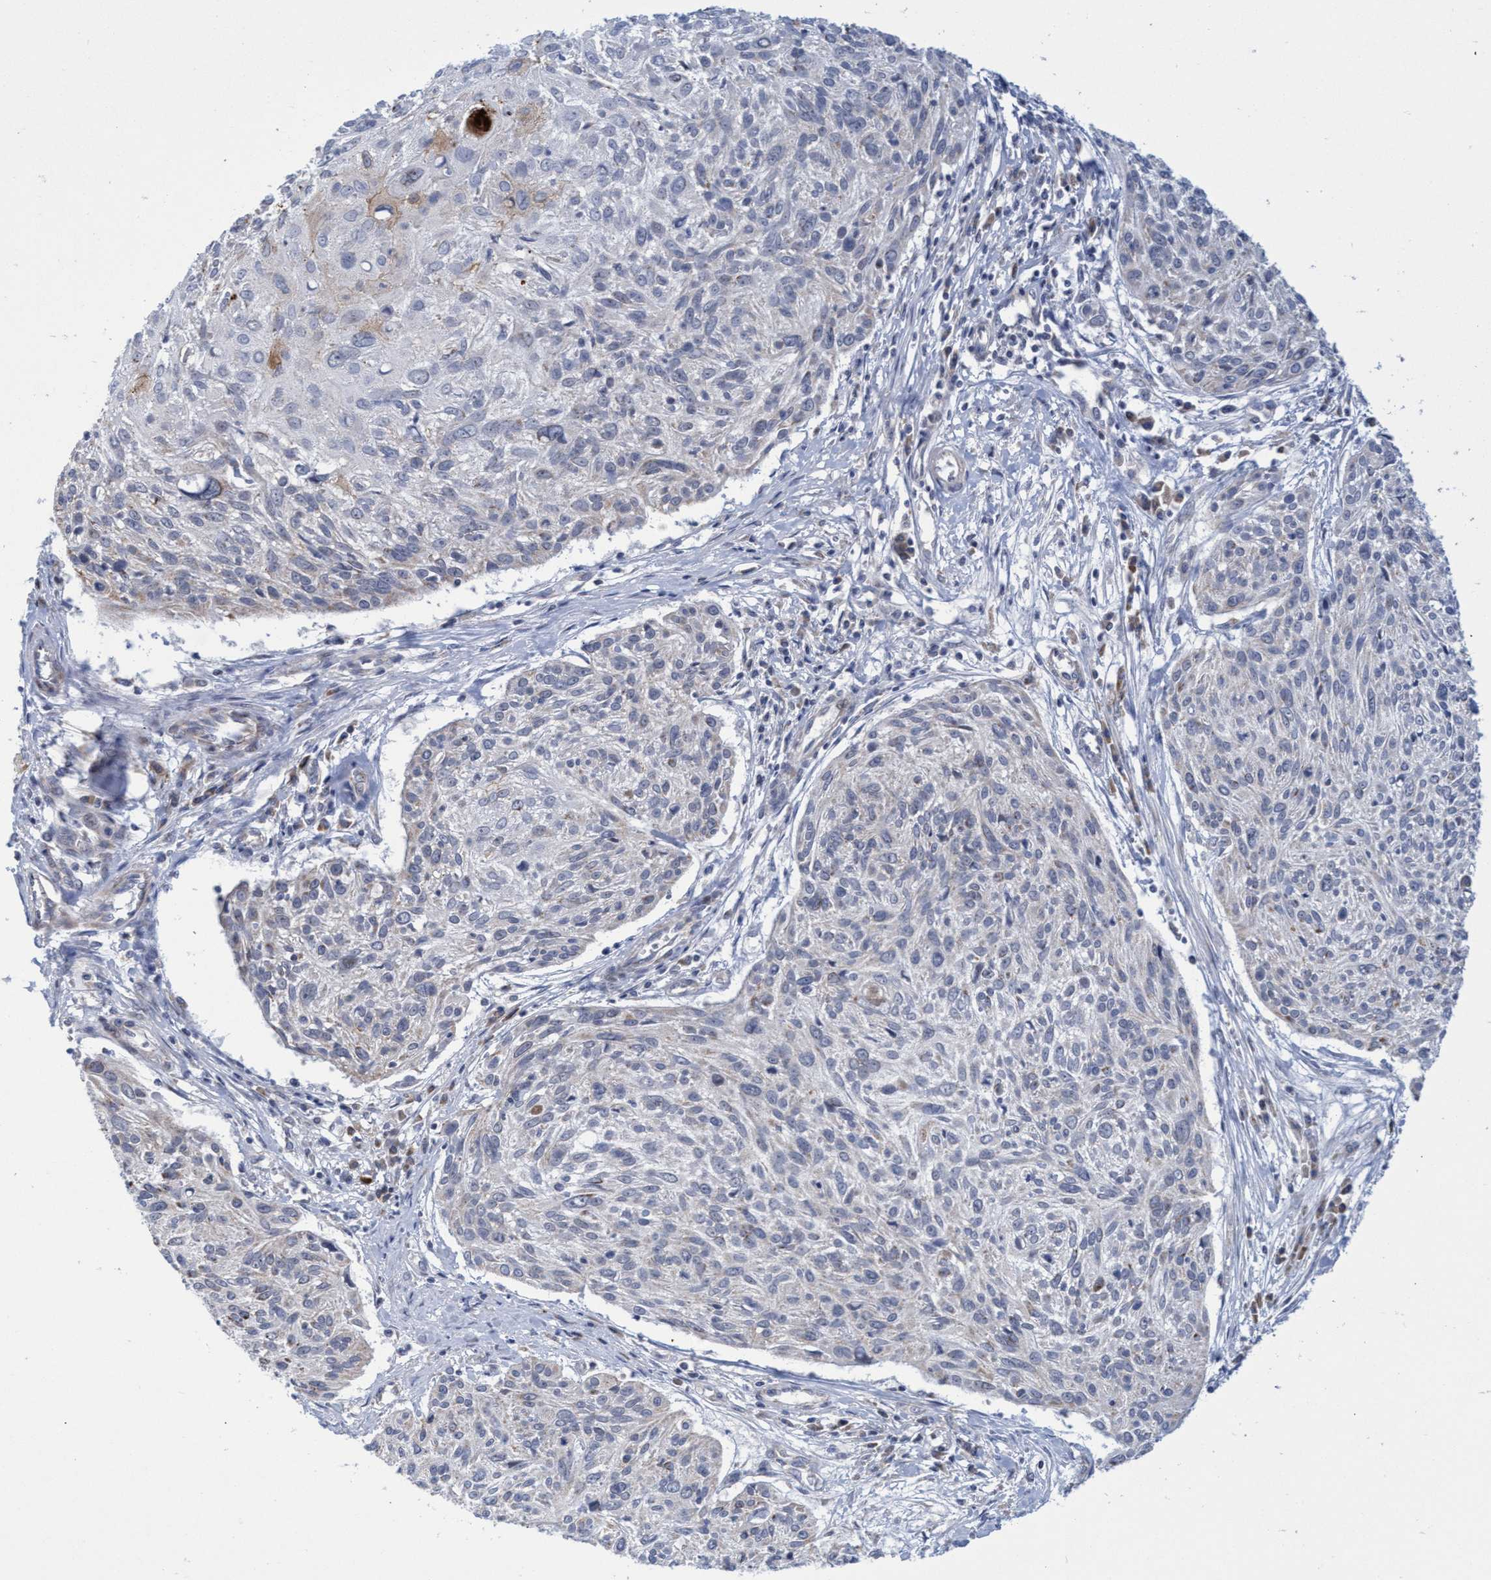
{"staining": {"intensity": "strong", "quantity": "<25%", "location": "cytoplasmic/membranous"}, "tissue": "cervical cancer", "cell_type": "Tumor cells", "image_type": "cancer", "snomed": [{"axis": "morphology", "description": "Squamous cell carcinoma, NOS"}, {"axis": "topography", "description": "Cervix"}], "caption": "Immunohistochemical staining of human cervical cancer shows medium levels of strong cytoplasmic/membranous positivity in about <25% of tumor cells.", "gene": "NAT16", "patient": {"sex": "female", "age": 51}}